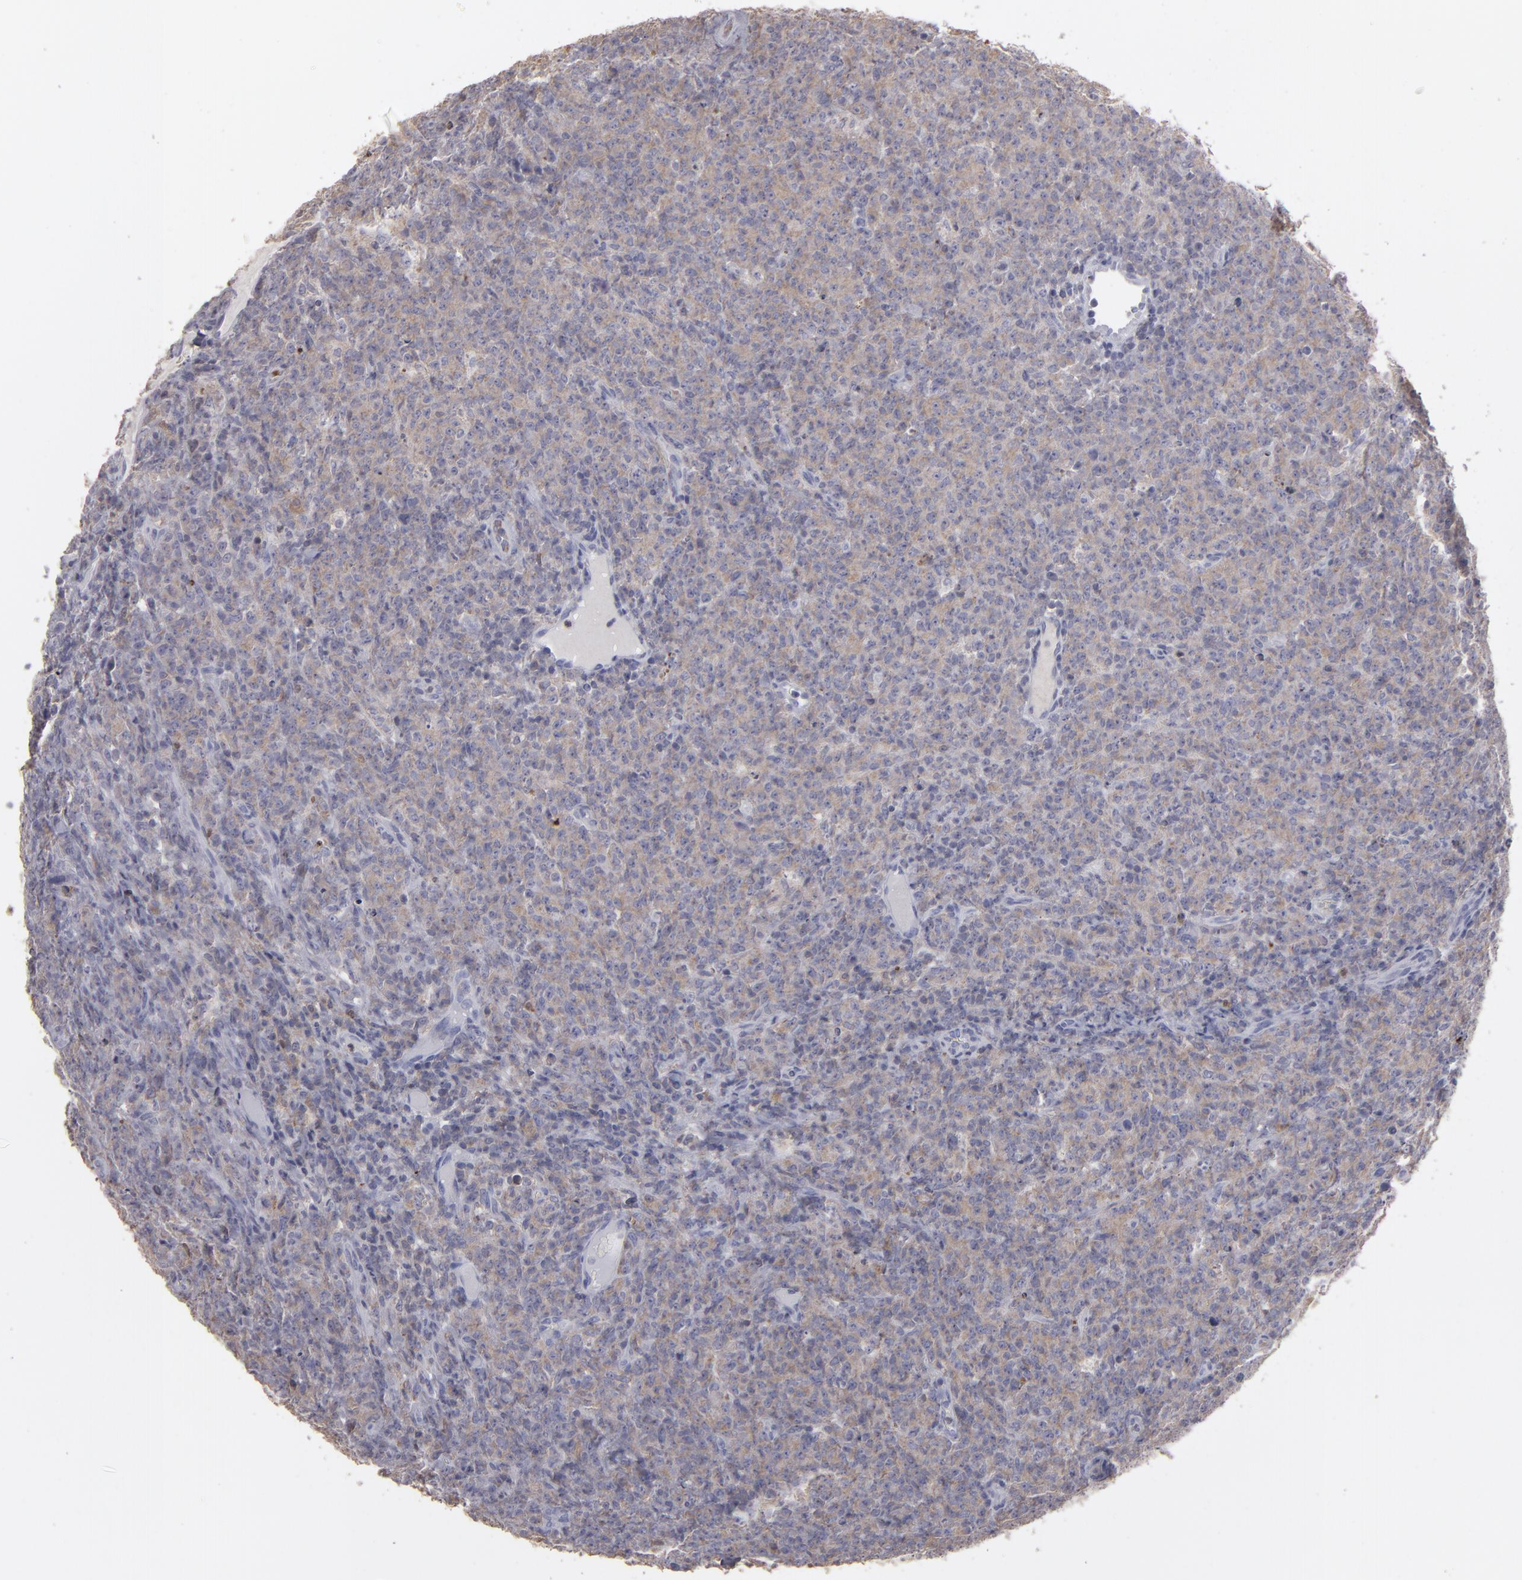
{"staining": {"intensity": "weak", "quantity": "25%-75%", "location": "cytoplasmic/membranous"}, "tissue": "lymphoma", "cell_type": "Tumor cells", "image_type": "cancer", "snomed": [{"axis": "morphology", "description": "Malignant lymphoma, non-Hodgkin's type, High grade"}, {"axis": "topography", "description": "Tonsil"}], "caption": "Lymphoma stained with a brown dye demonstrates weak cytoplasmic/membranous positive staining in about 25%-75% of tumor cells.", "gene": "SEMA3G", "patient": {"sex": "female", "age": 36}}